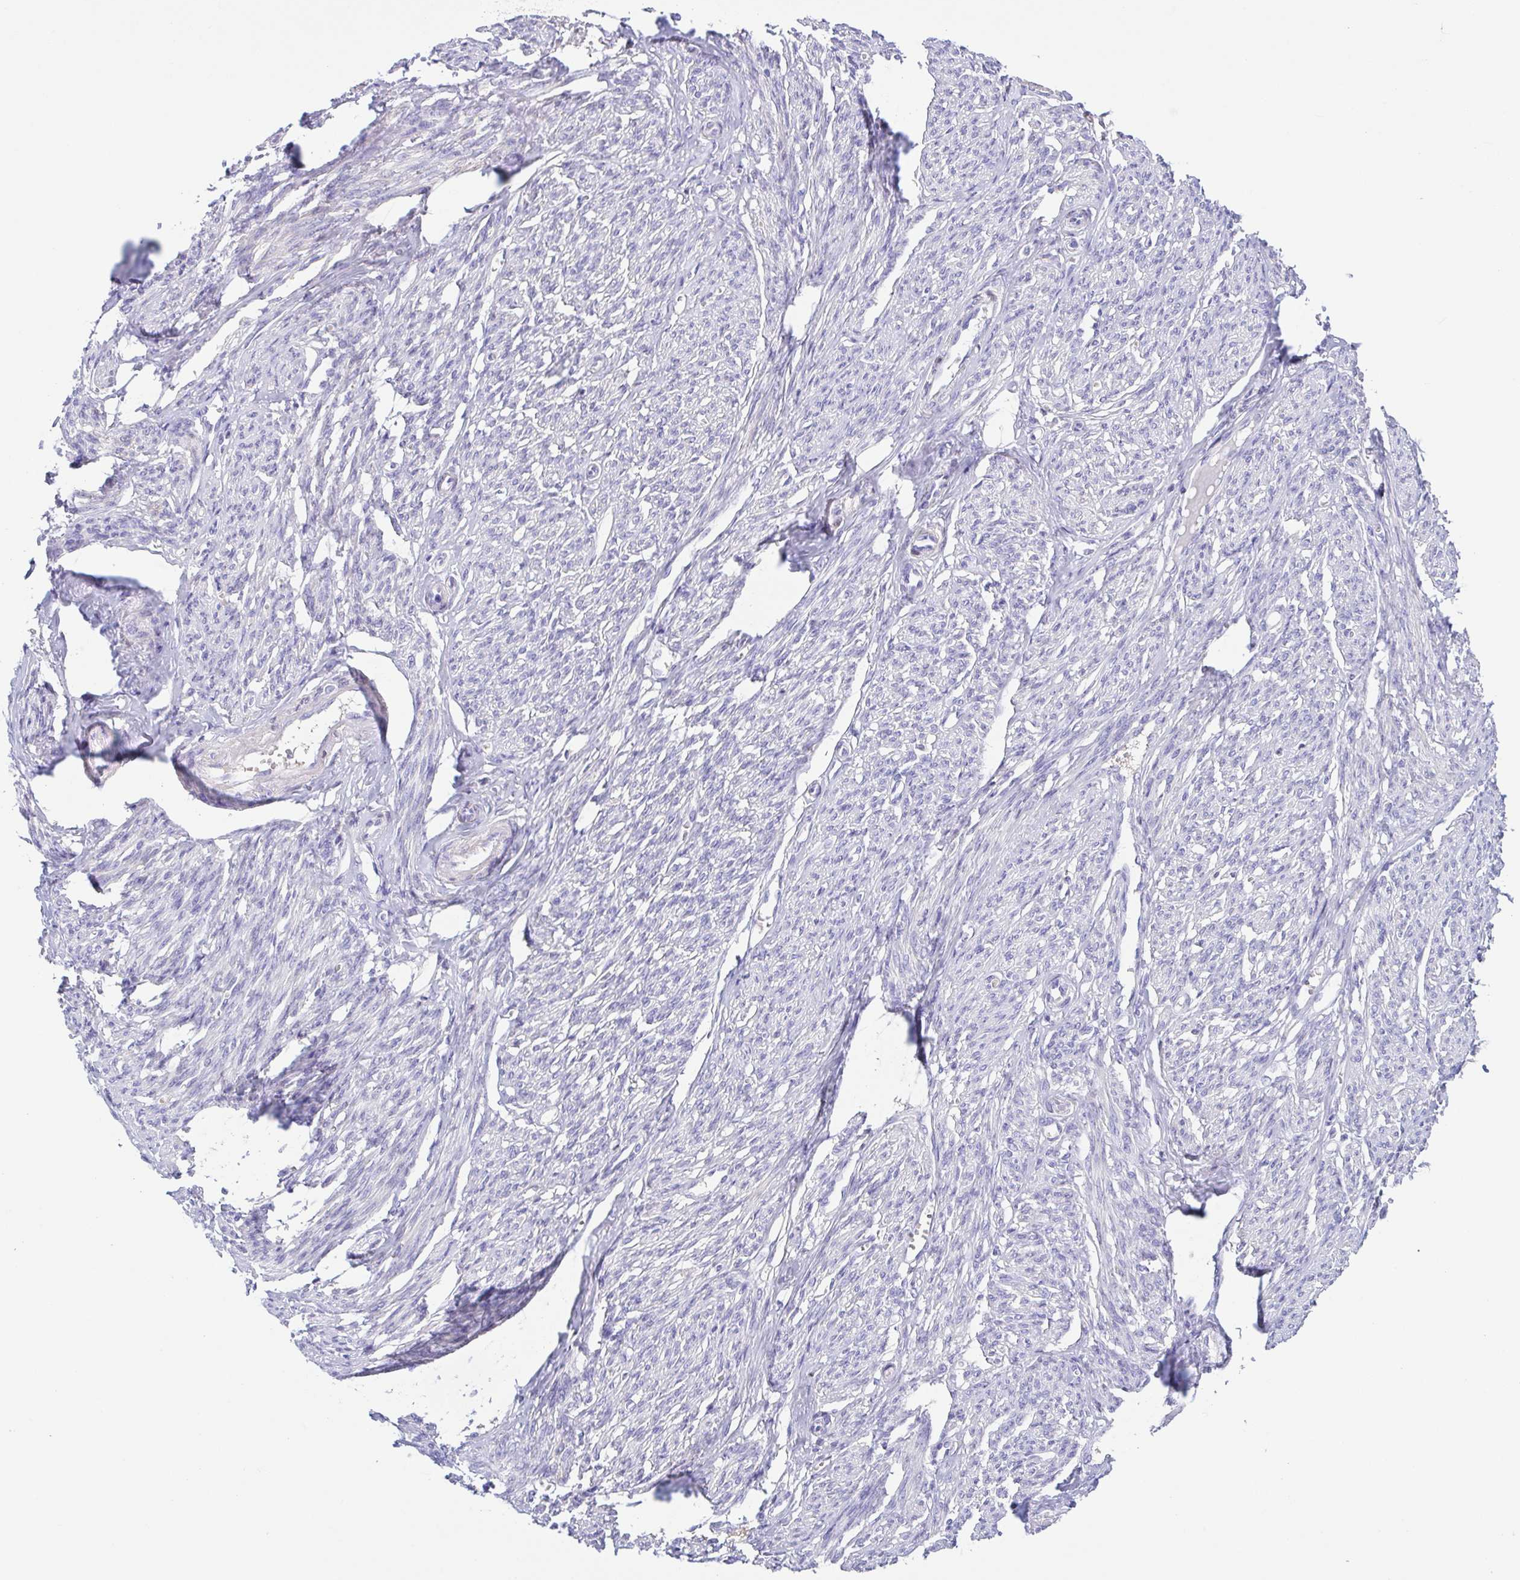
{"staining": {"intensity": "negative", "quantity": "none", "location": "none"}, "tissue": "smooth muscle", "cell_type": "Smooth muscle cells", "image_type": "normal", "snomed": [{"axis": "morphology", "description": "Normal tissue, NOS"}, {"axis": "topography", "description": "Smooth muscle"}], "caption": "There is no significant positivity in smooth muscle cells of smooth muscle.", "gene": "A1BG", "patient": {"sex": "female", "age": 65}}